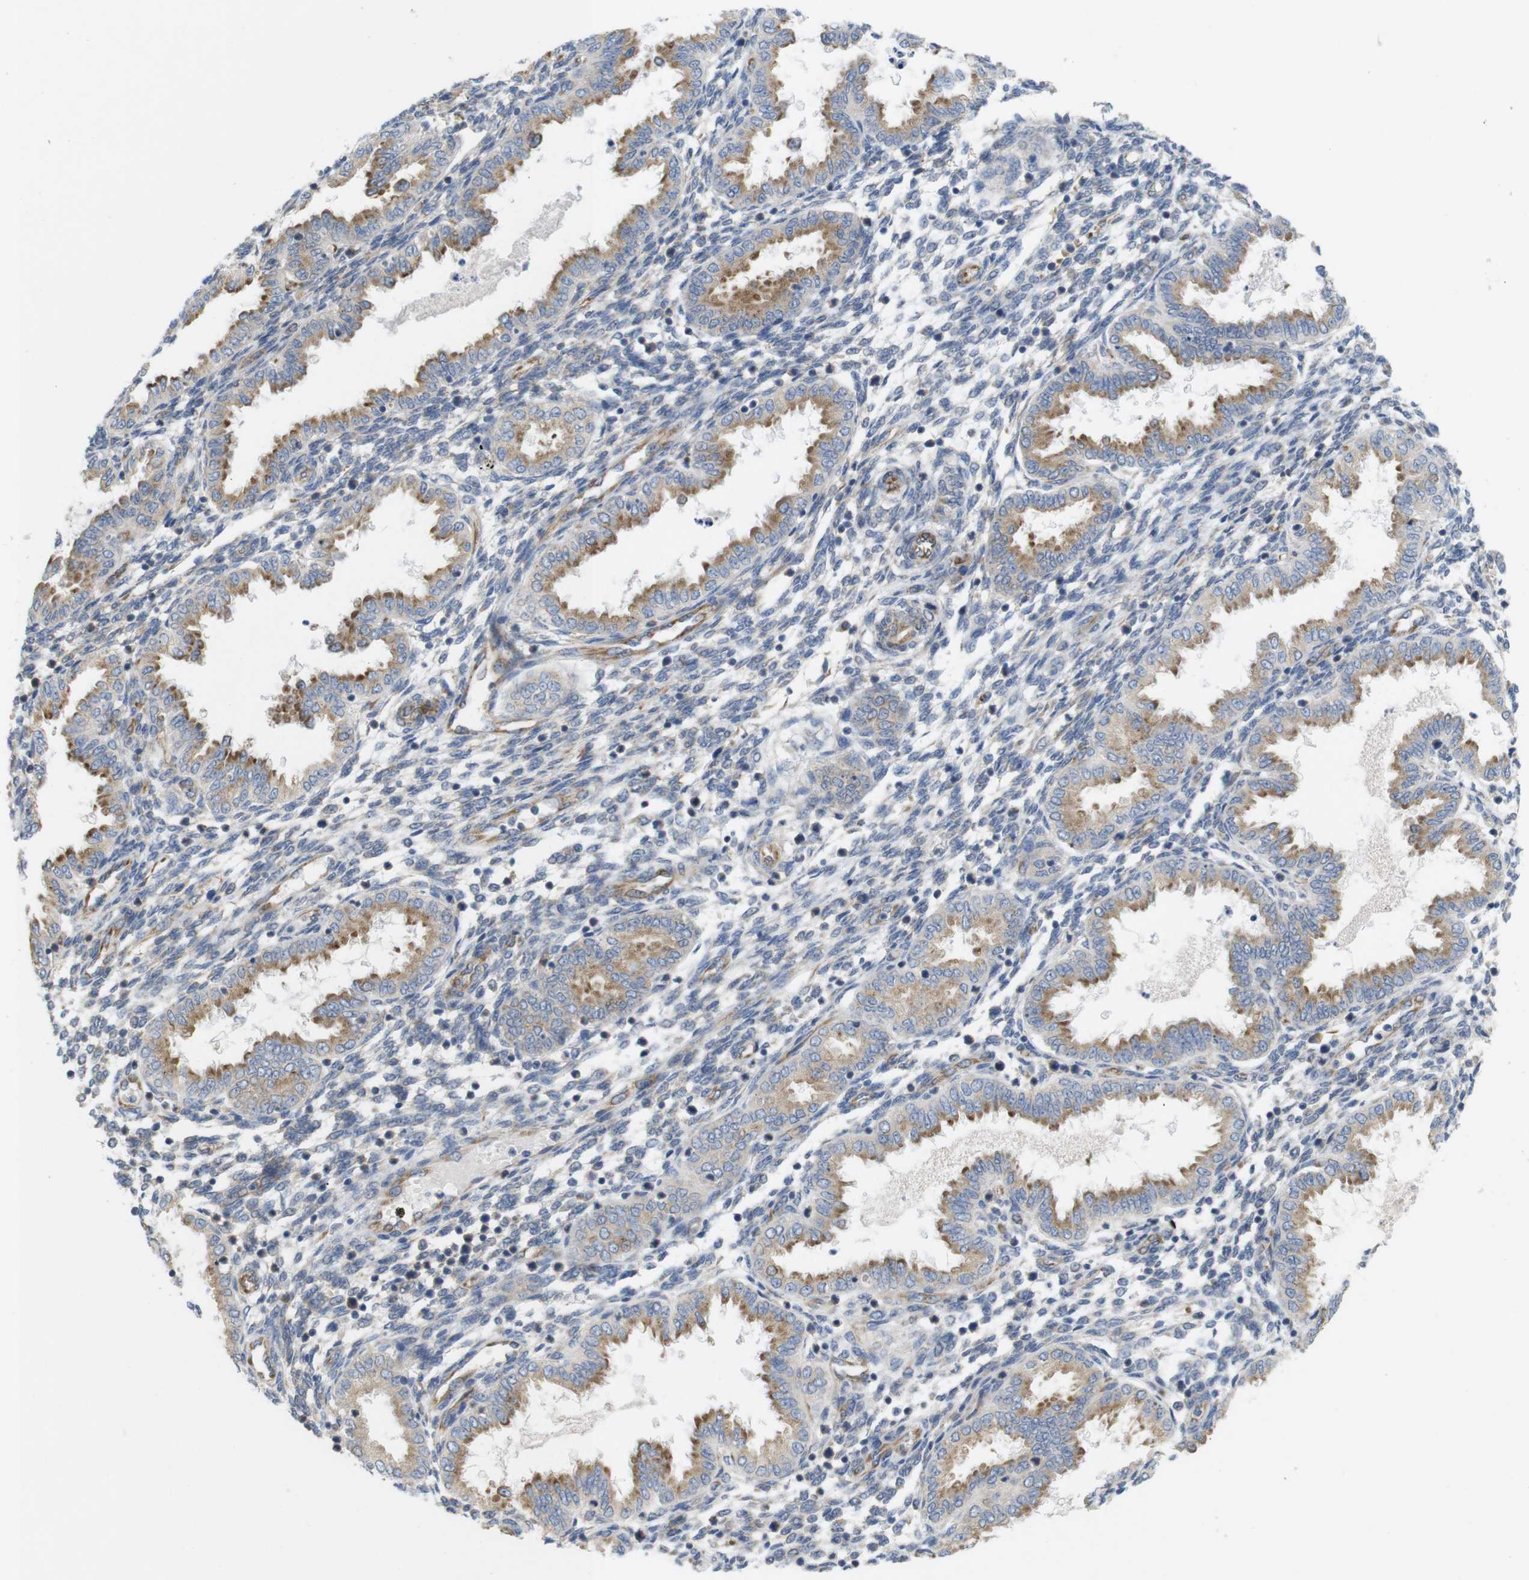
{"staining": {"intensity": "weak", "quantity": "25%-75%", "location": "cytoplasmic/membranous"}, "tissue": "endometrium", "cell_type": "Cells in endometrial stroma", "image_type": "normal", "snomed": [{"axis": "morphology", "description": "Normal tissue, NOS"}, {"axis": "topography", "description": "Endometrium"}], "caption": "The image exhibits immunohistochemical staining of normal endometrium. There is weak cytoplasmic/membranous staining is present in about 25%-75% of cells in endometrial stroma. (IHC, brightfield microscopy, high magnification).", "gene": "PCNX2", "patient": {"sex": "female", "age": 33}}